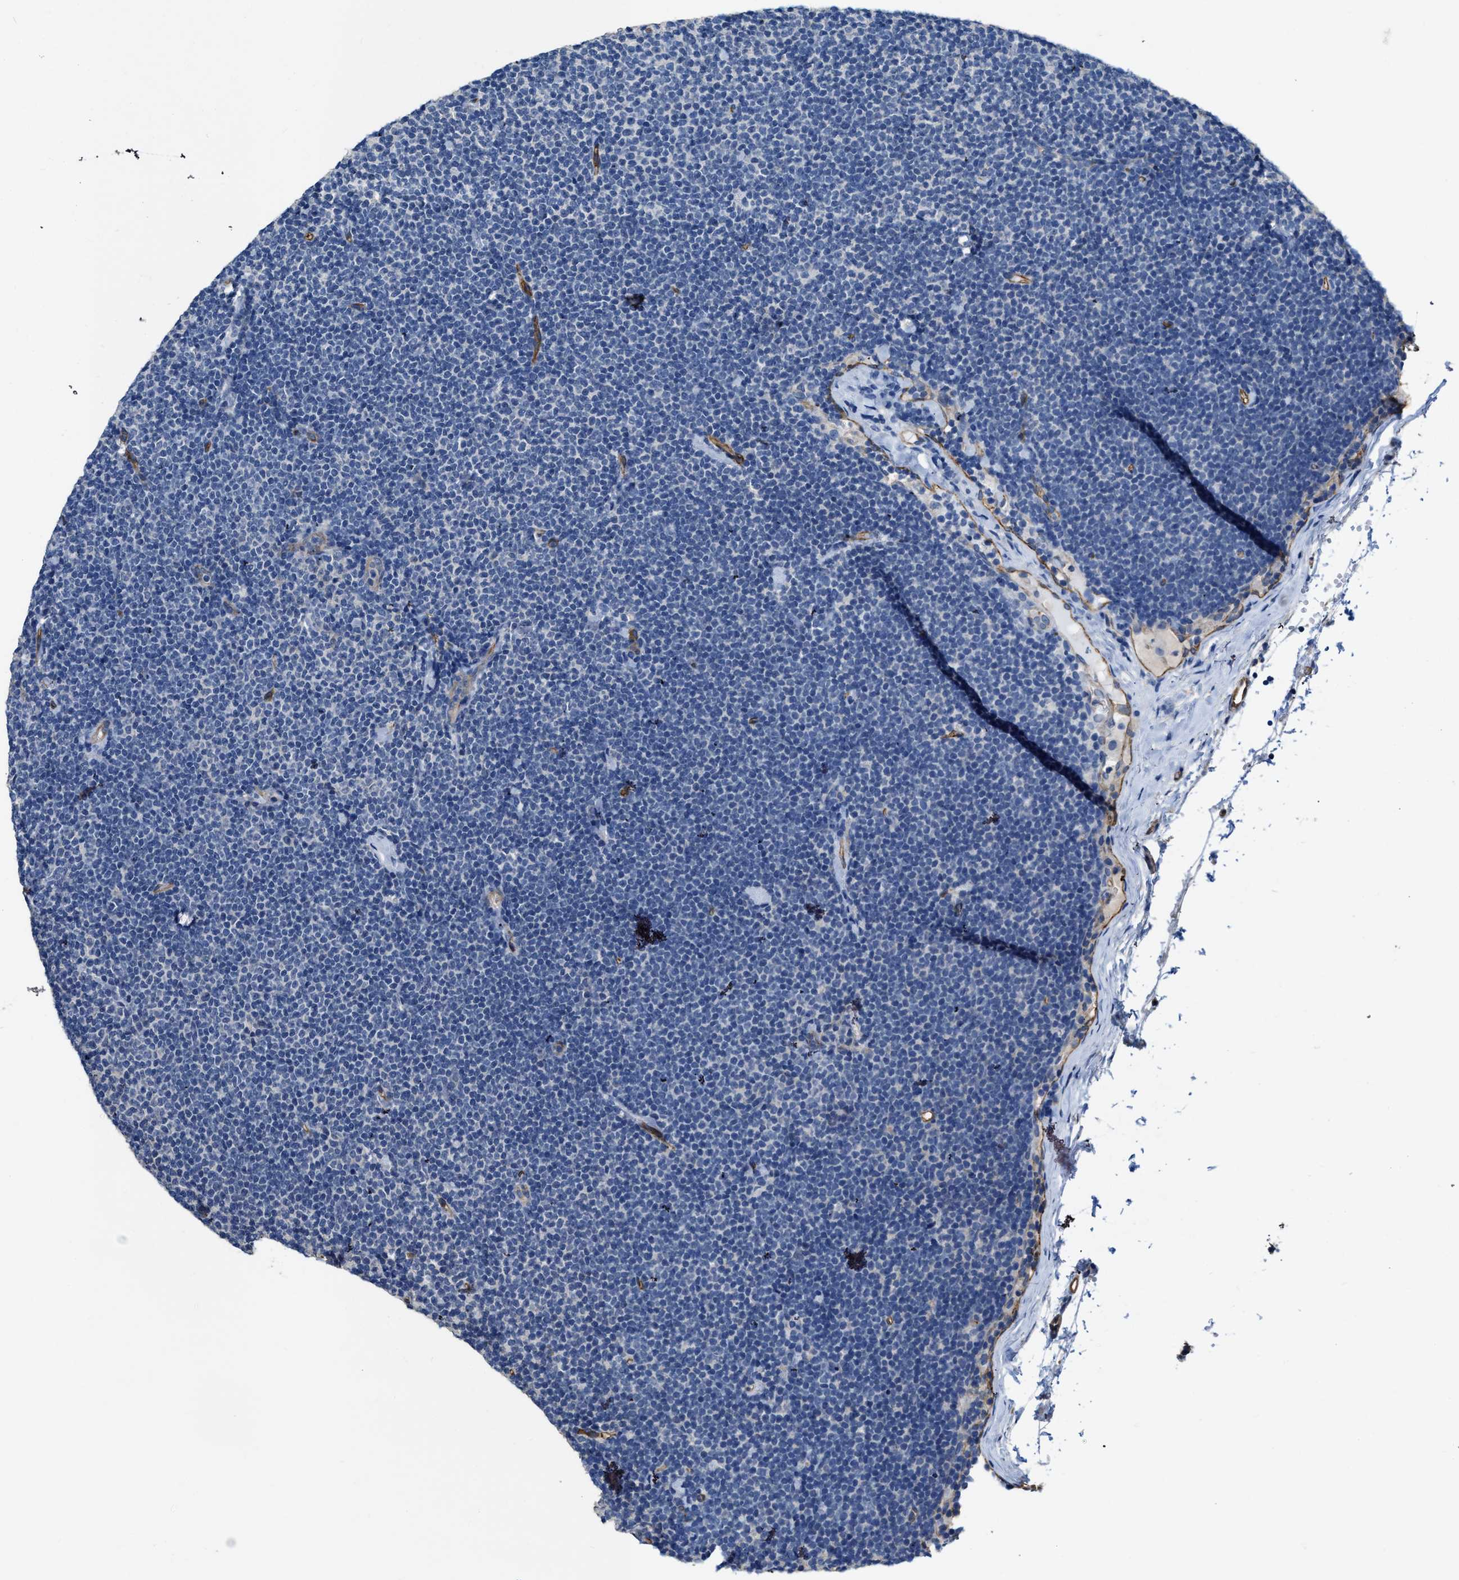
{"staining": {"intensity": "negative", "quantity": "none", "location": "none"}, "tissue": "lymphoma", "cell_type": "Tumor cells", "image_type": "cancer", "snomed": [{"axis": "morphology", "description": "Malignant lymphoma, non-Hodgkin's type, Low grade"}, {"axis": "topography", "description": "Lymph node"}], "caption": "Human malignant lymphoma, non-Hodgkin's type (low-grade) stained for a protein using immunohistochemistry exhibits no staining in tumor cells.", "gene": "C22orf42", "patient": {"sex": "female", "age": 53}}